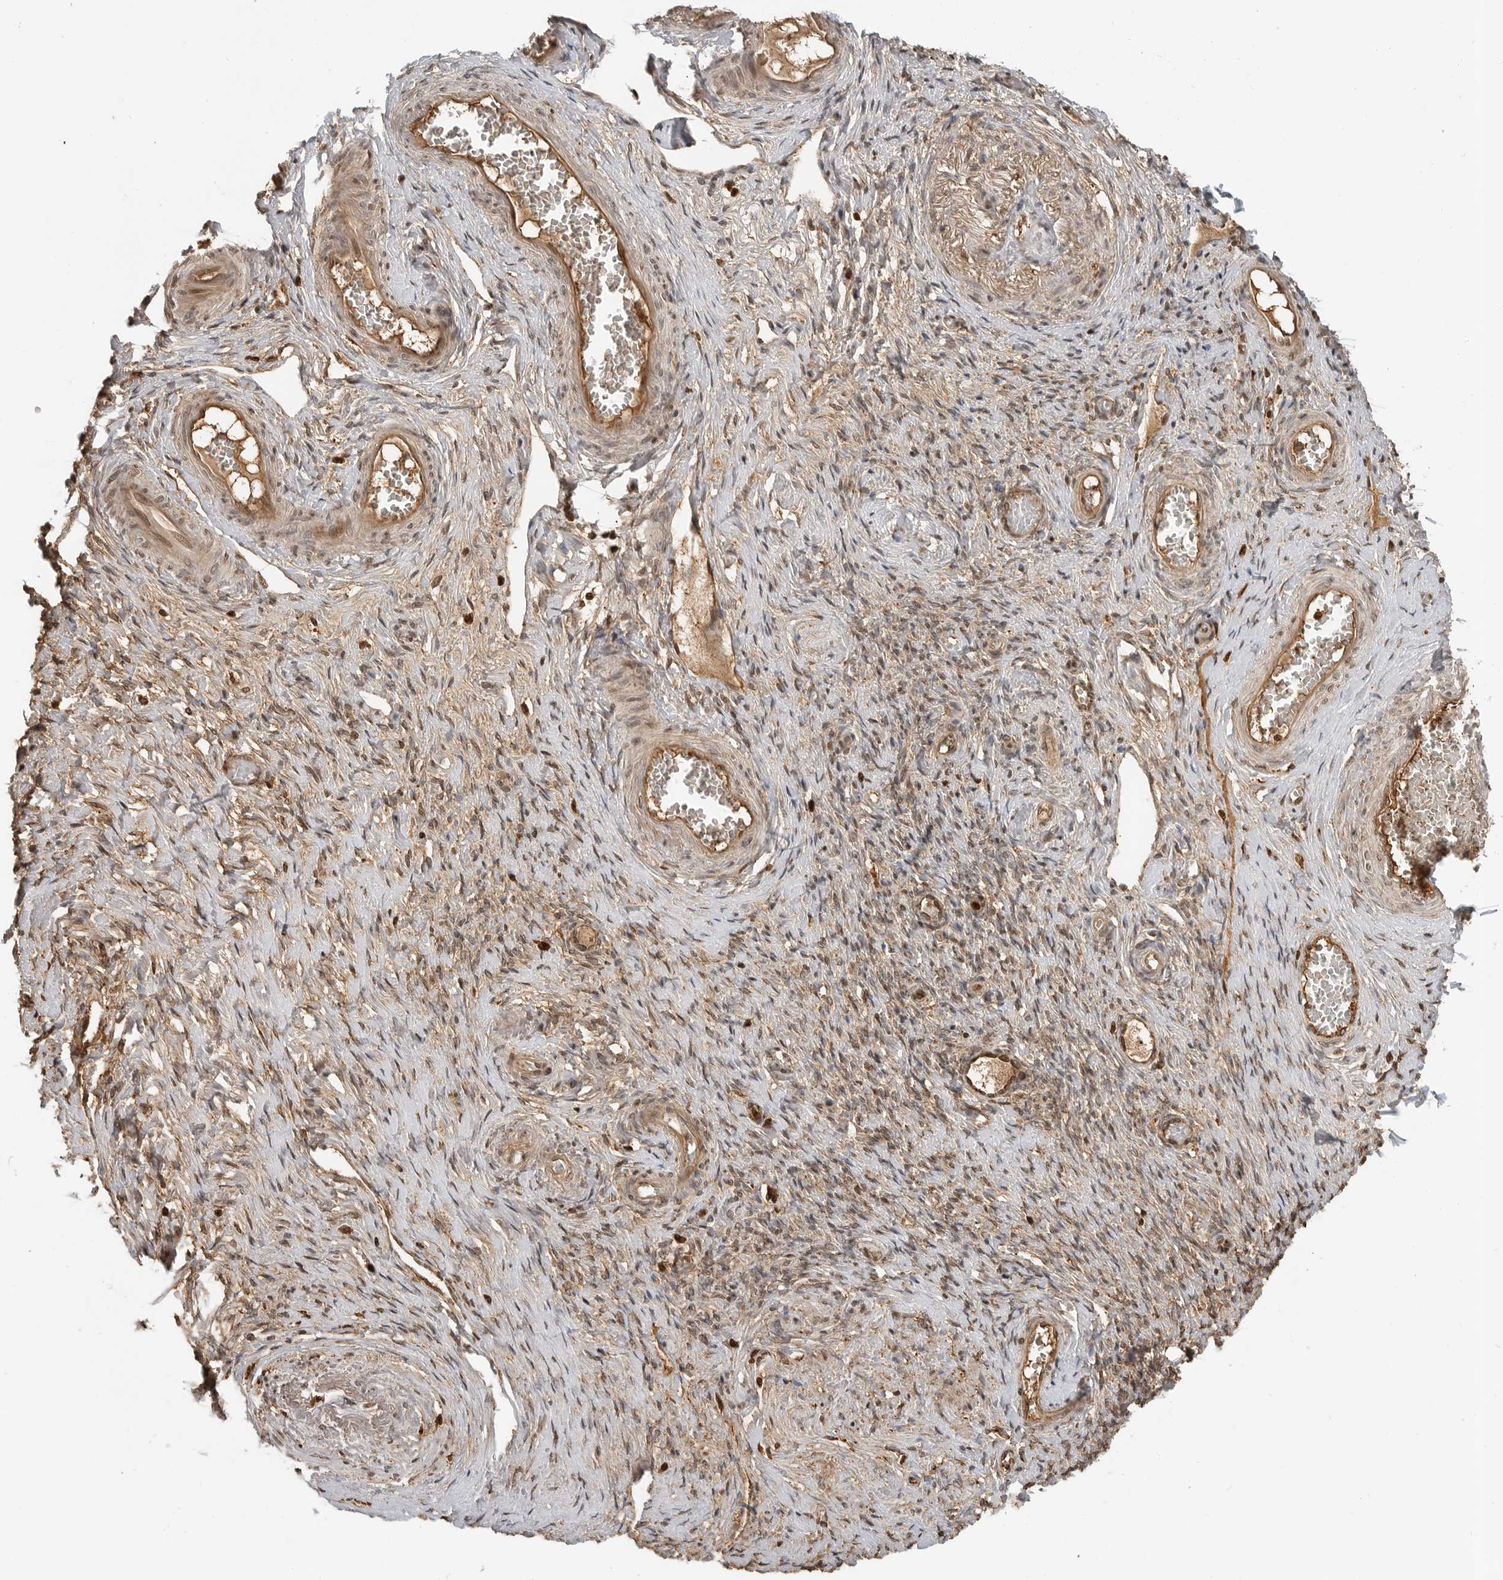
{"staining": {"intensity": "moderate", "quantity": ">75%", "location": "cytoplasmic/membranous,nuclear"}, "tissue": "adipose tissue", "cell_type": "Adipocytes", "image_type": "normal", "snomed": [{"axis": "morphology", "description": "Normal tissue, NOS"}, {"axis": "topography", "description": "Vascular tissue"}, {"axis": "topography", "description": "Fallopian tube"}, {"axis": "topography", "description": "Ovary"}], "caption": "Immunohistochemistry (IHC) (DAB) staining of normal human adipose tissue reveals moderate cytoplasmic/membranous,nuclear protein positivity in about >75% of adipocytes. The staining was performed using DAB to visualize the protein expression in brown, while the nuclei were stained in blue with hematoxylin (Magnification: 20x).", "gene": "BMP2K", "patient": {"sex": "female", "age": 67}}